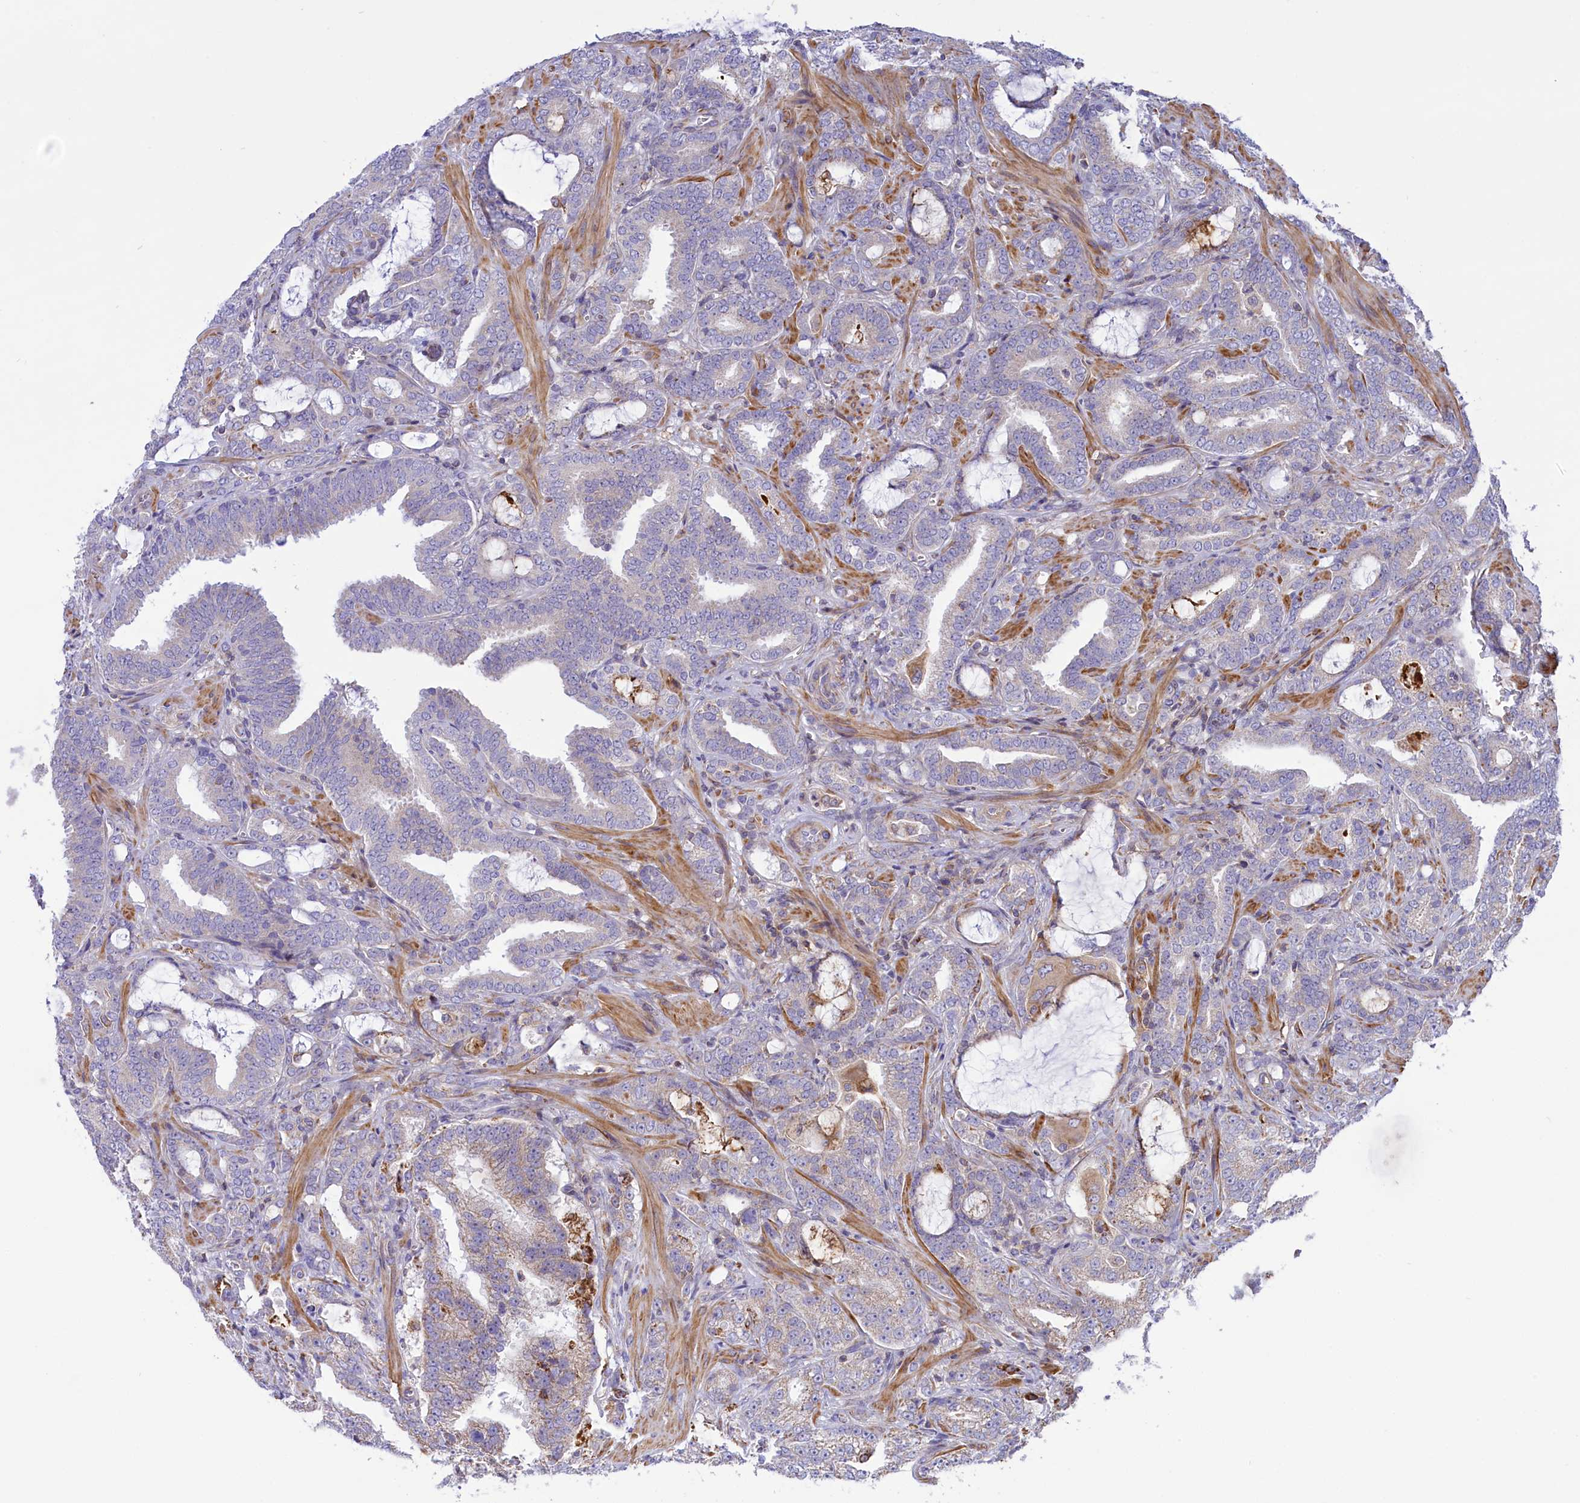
{"staining": {"intensity": "weak", "quantity": "<25%", "location": "cytoplasmic/membranous"}, "tissue": "prostate cancer", "cell_type": "Tumor cells", "image_type": "cancer", "snomed": [{"axis": "morphology", "description": "Adenocarcinoma, High grade"}, {"axis": "topography", "description": "Prostate and seminal vesicle, NOS"}], "caption": "This is an IHC image of high-grade adenocarcinoma (prostate). There is no staining in tumor cells.", "gene": "CORO7-PAM16", "patient": {"sex": "male", "age": 67}}